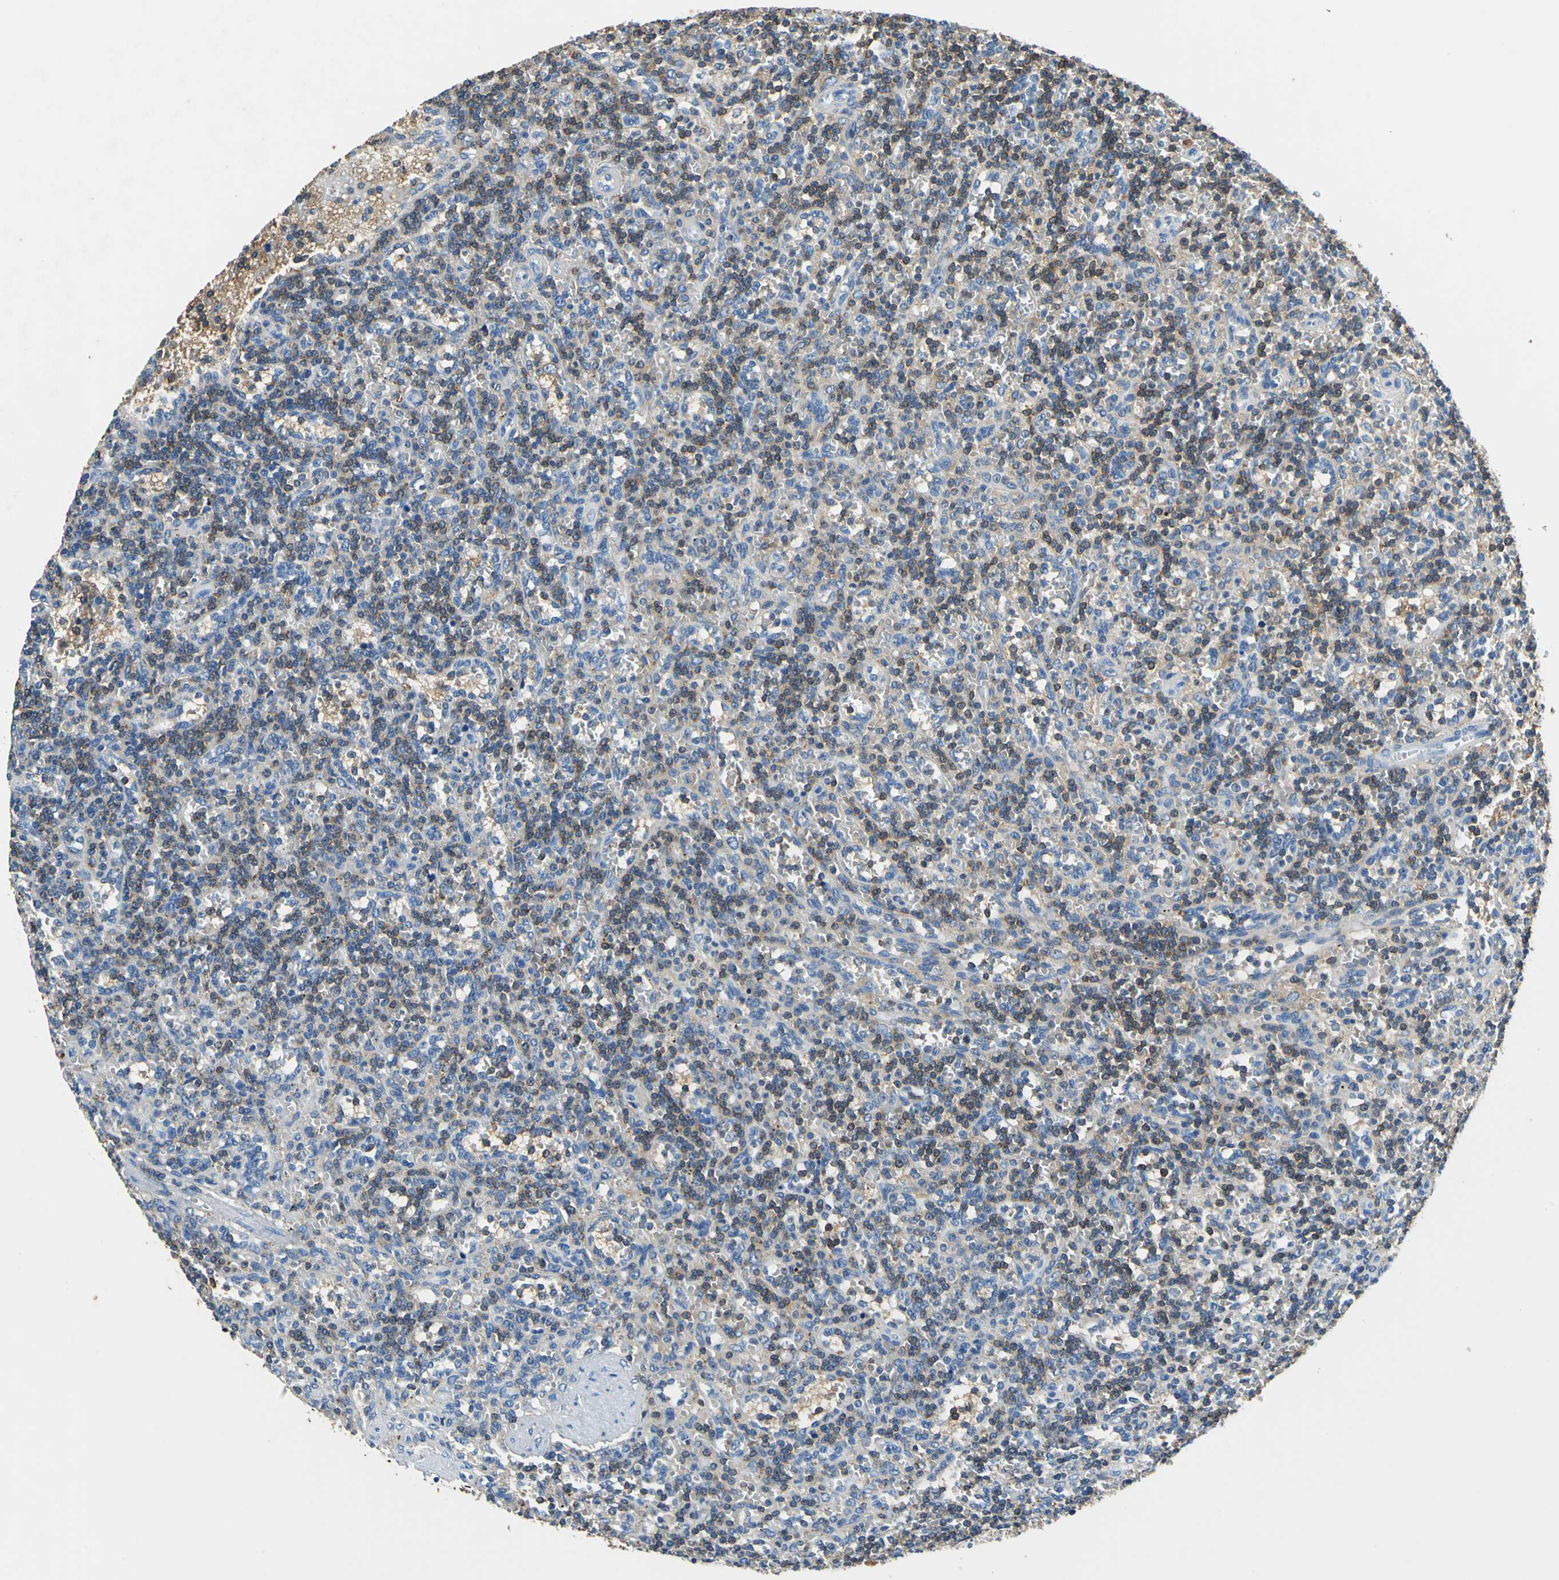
{"staining": {"intensity": "negative", "quantity": "none", "location": "none"}, "tissue": "lymphoma", "cell_type": "Tumor cells", "image_type": "cancer", "snomed": [{"axis": "morphology", "description": "Malignant lymphoma, non-Hodgkin's type, Low grade"}, {"axis": "topography", "description": "Spleen"}], "caption": "Immunohistochemical staining of human lymphoma exhibits no significant expression in tumor cells.", "gene": "PRKCA", "patient": {"sex": "male", "age": 73}}